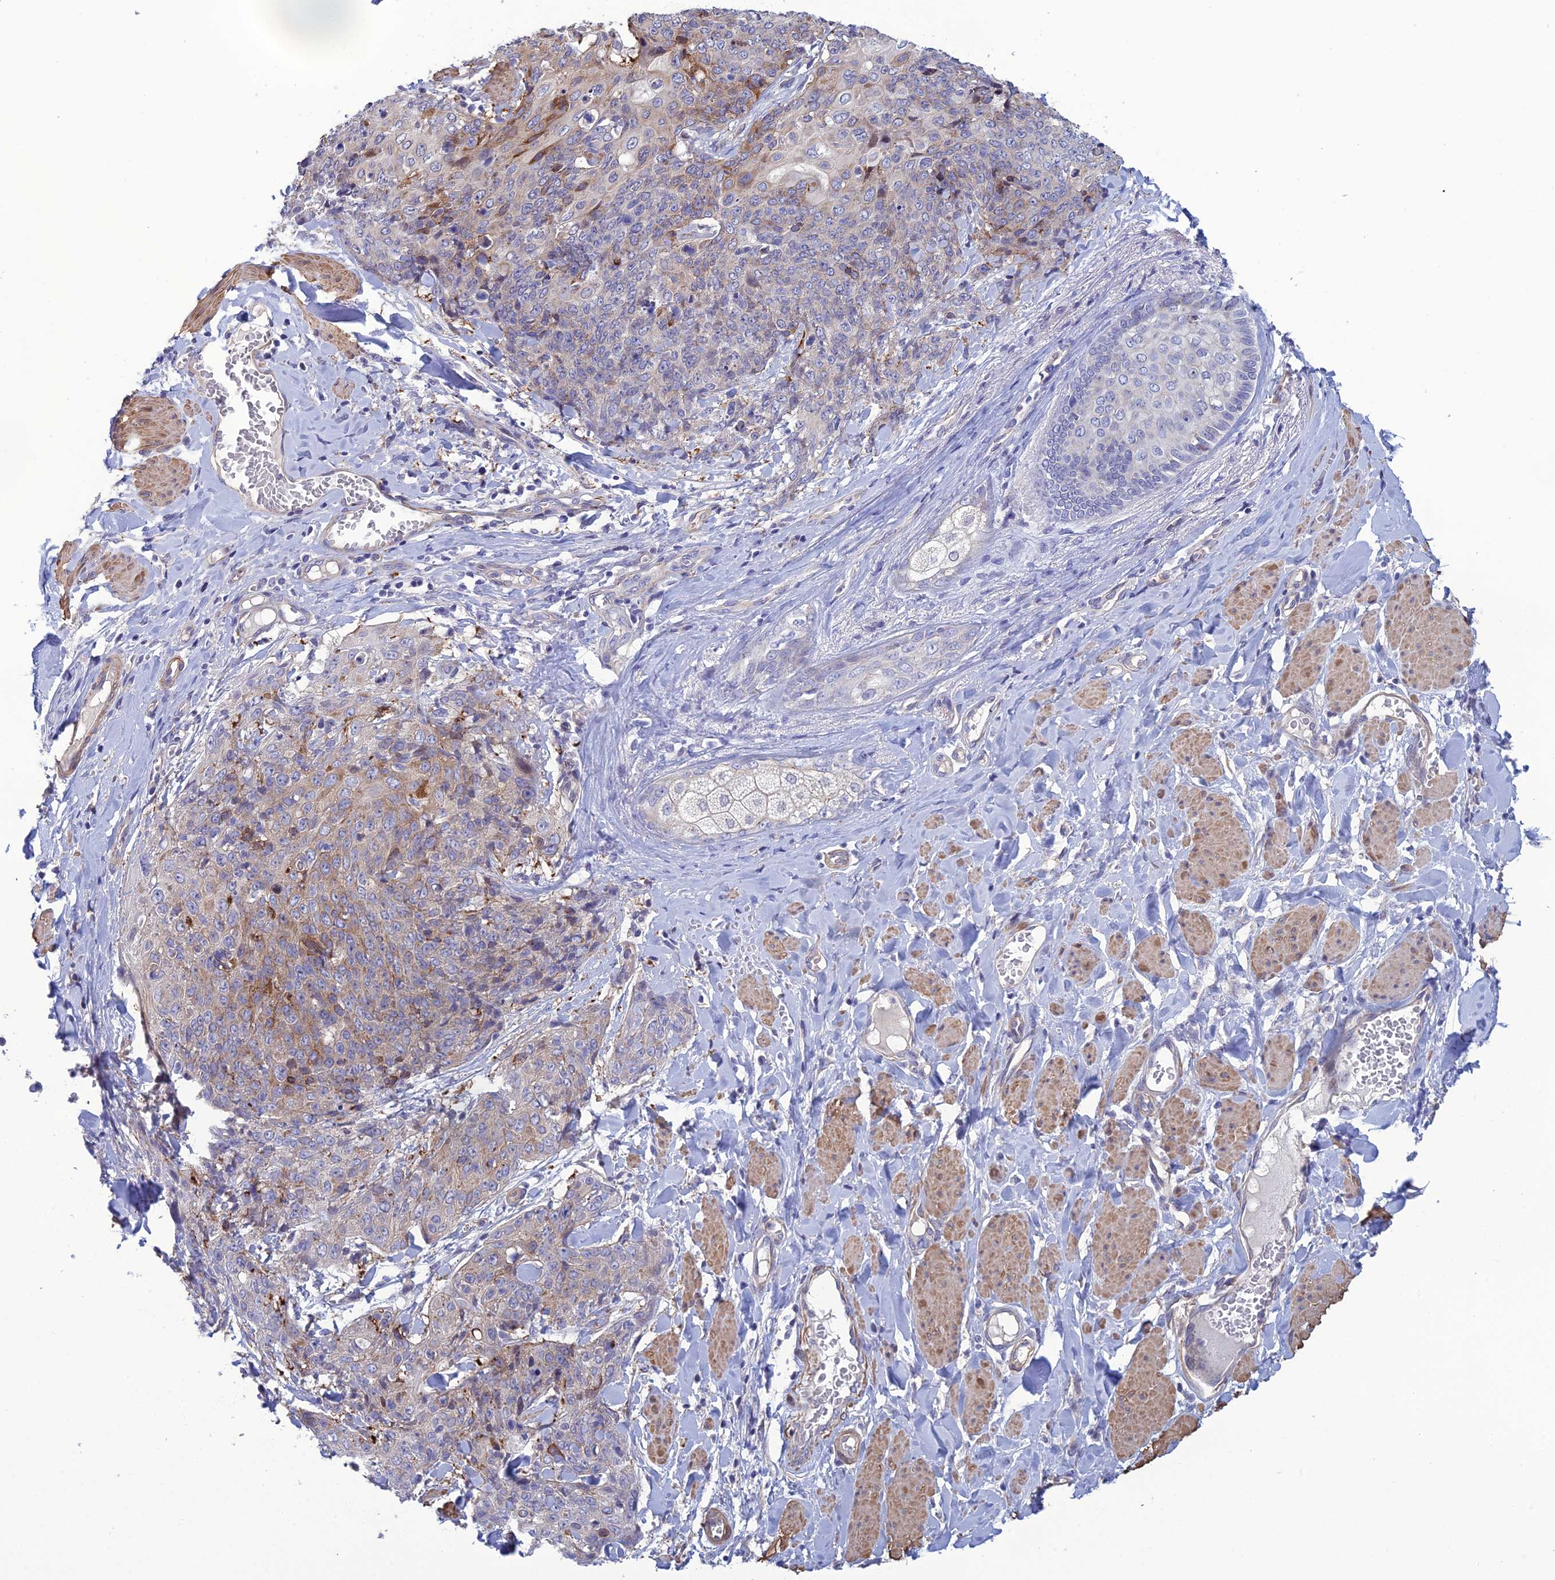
{"staining": {"intensity": "moderate", "quantity": "<25%", "location": "cytoplasmic/membranous"}, "tissue": "skin cancer", "cell_type": "Tumor cells", "image_type": "cancer", "snomed": [{"axis": "morphology", "description": "Squamous cell carcinoma, NOS"}, {"axis": "topography", "description": "Skin"}, {"axis": "topography", "description": "Vulva"}], "caption": "Tumor cells display low levels of moderate cytoplasmic/membranous expression in about <25% of cells in skin cancer (squamous cell carcinoma).", "gene": "LZTS2", "patient": {"sex": "female", "age": 85}}